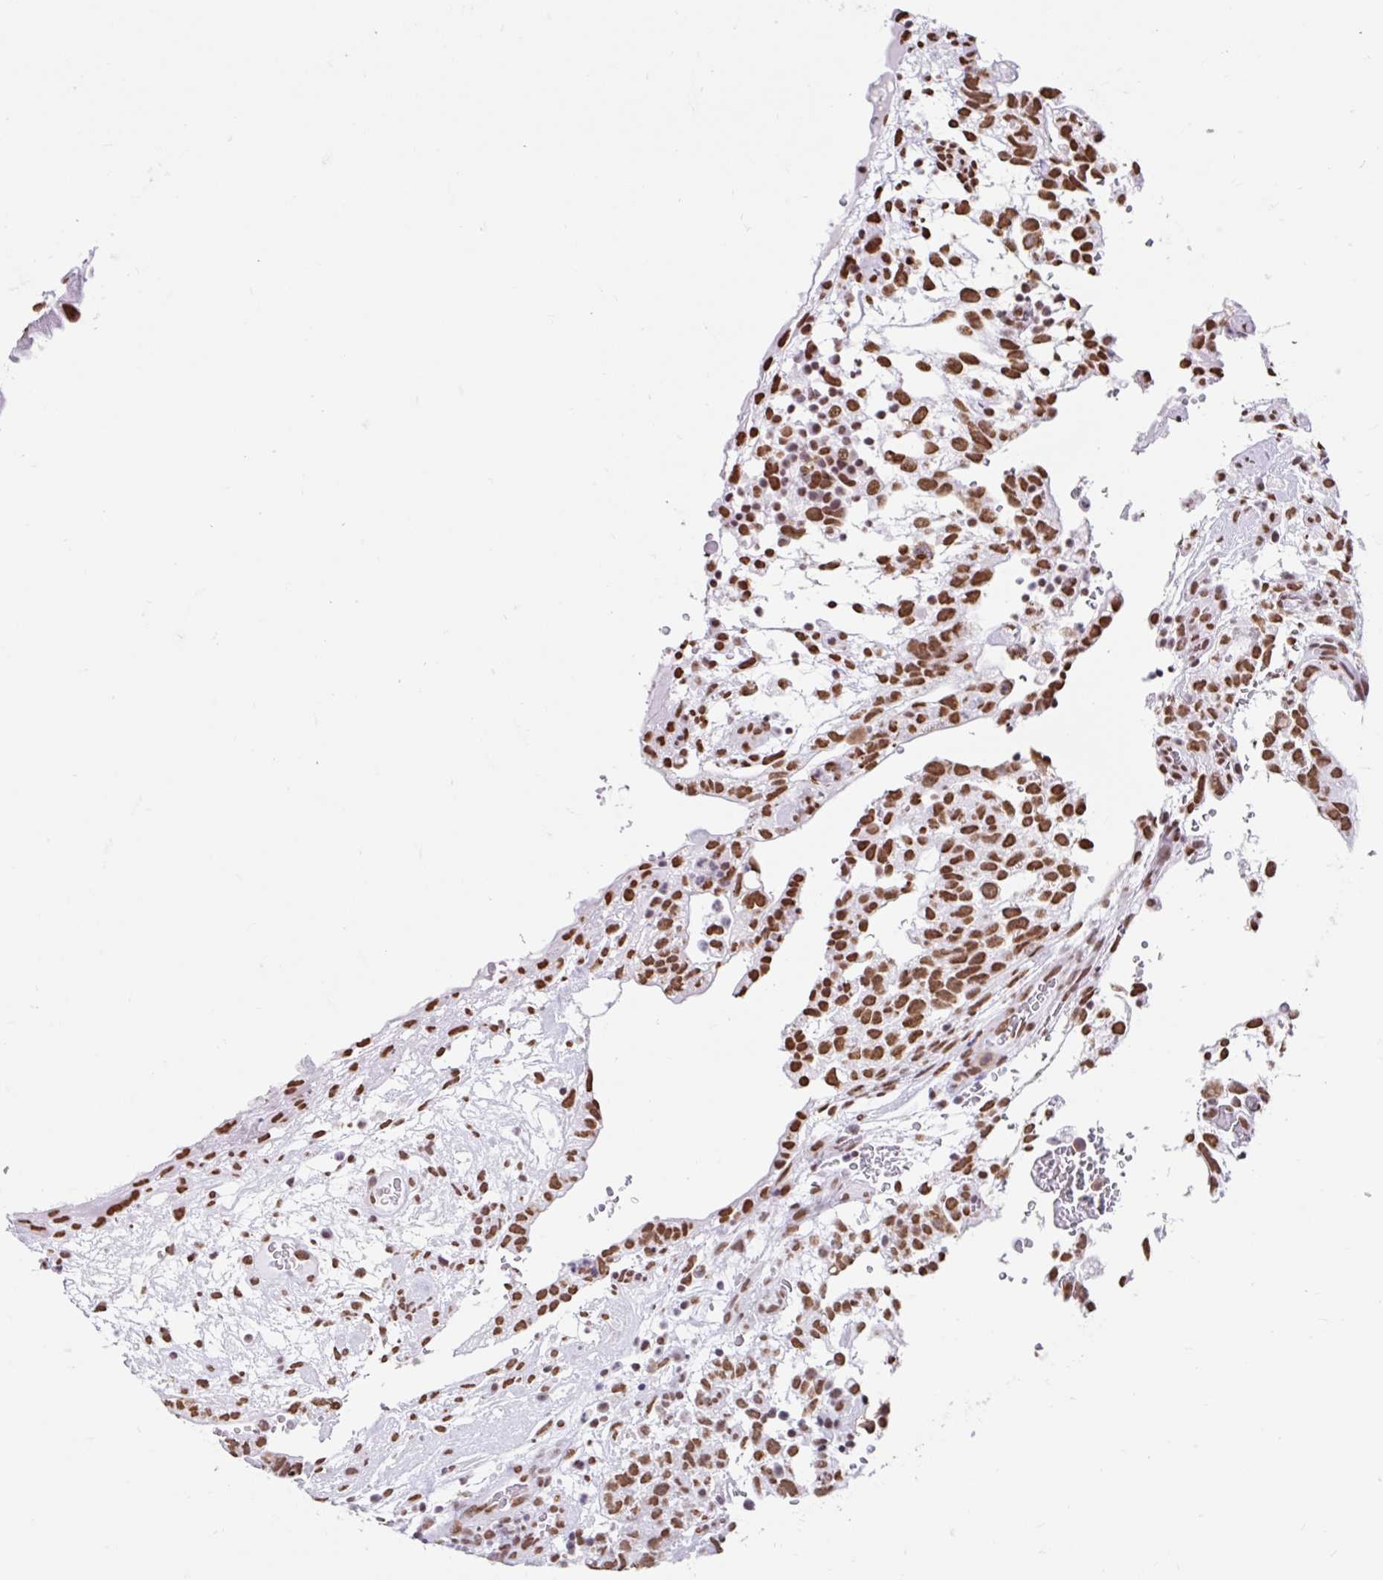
{"staining": {"intensity": "strong", "quantity": ">75%", "location": "nuclear"}, "tissue": "testis cancer", "cell_type": "Tumor cells", "image_type": "cancer", "snomed": [{"axis": "morphology", "description": "Carcinoma, Embryonal, NOS"}, {"axis": "topography", "description": "Testis"}], "caption": "Approximately >75% of tumor cells in embryonal carcinoma (testis) exhibit strong nuclear protein positivity as visualized by brown immunohistochemical staining.", "gene": "KHDRBS1", "patient": {"sex": "male", "age": 32}}